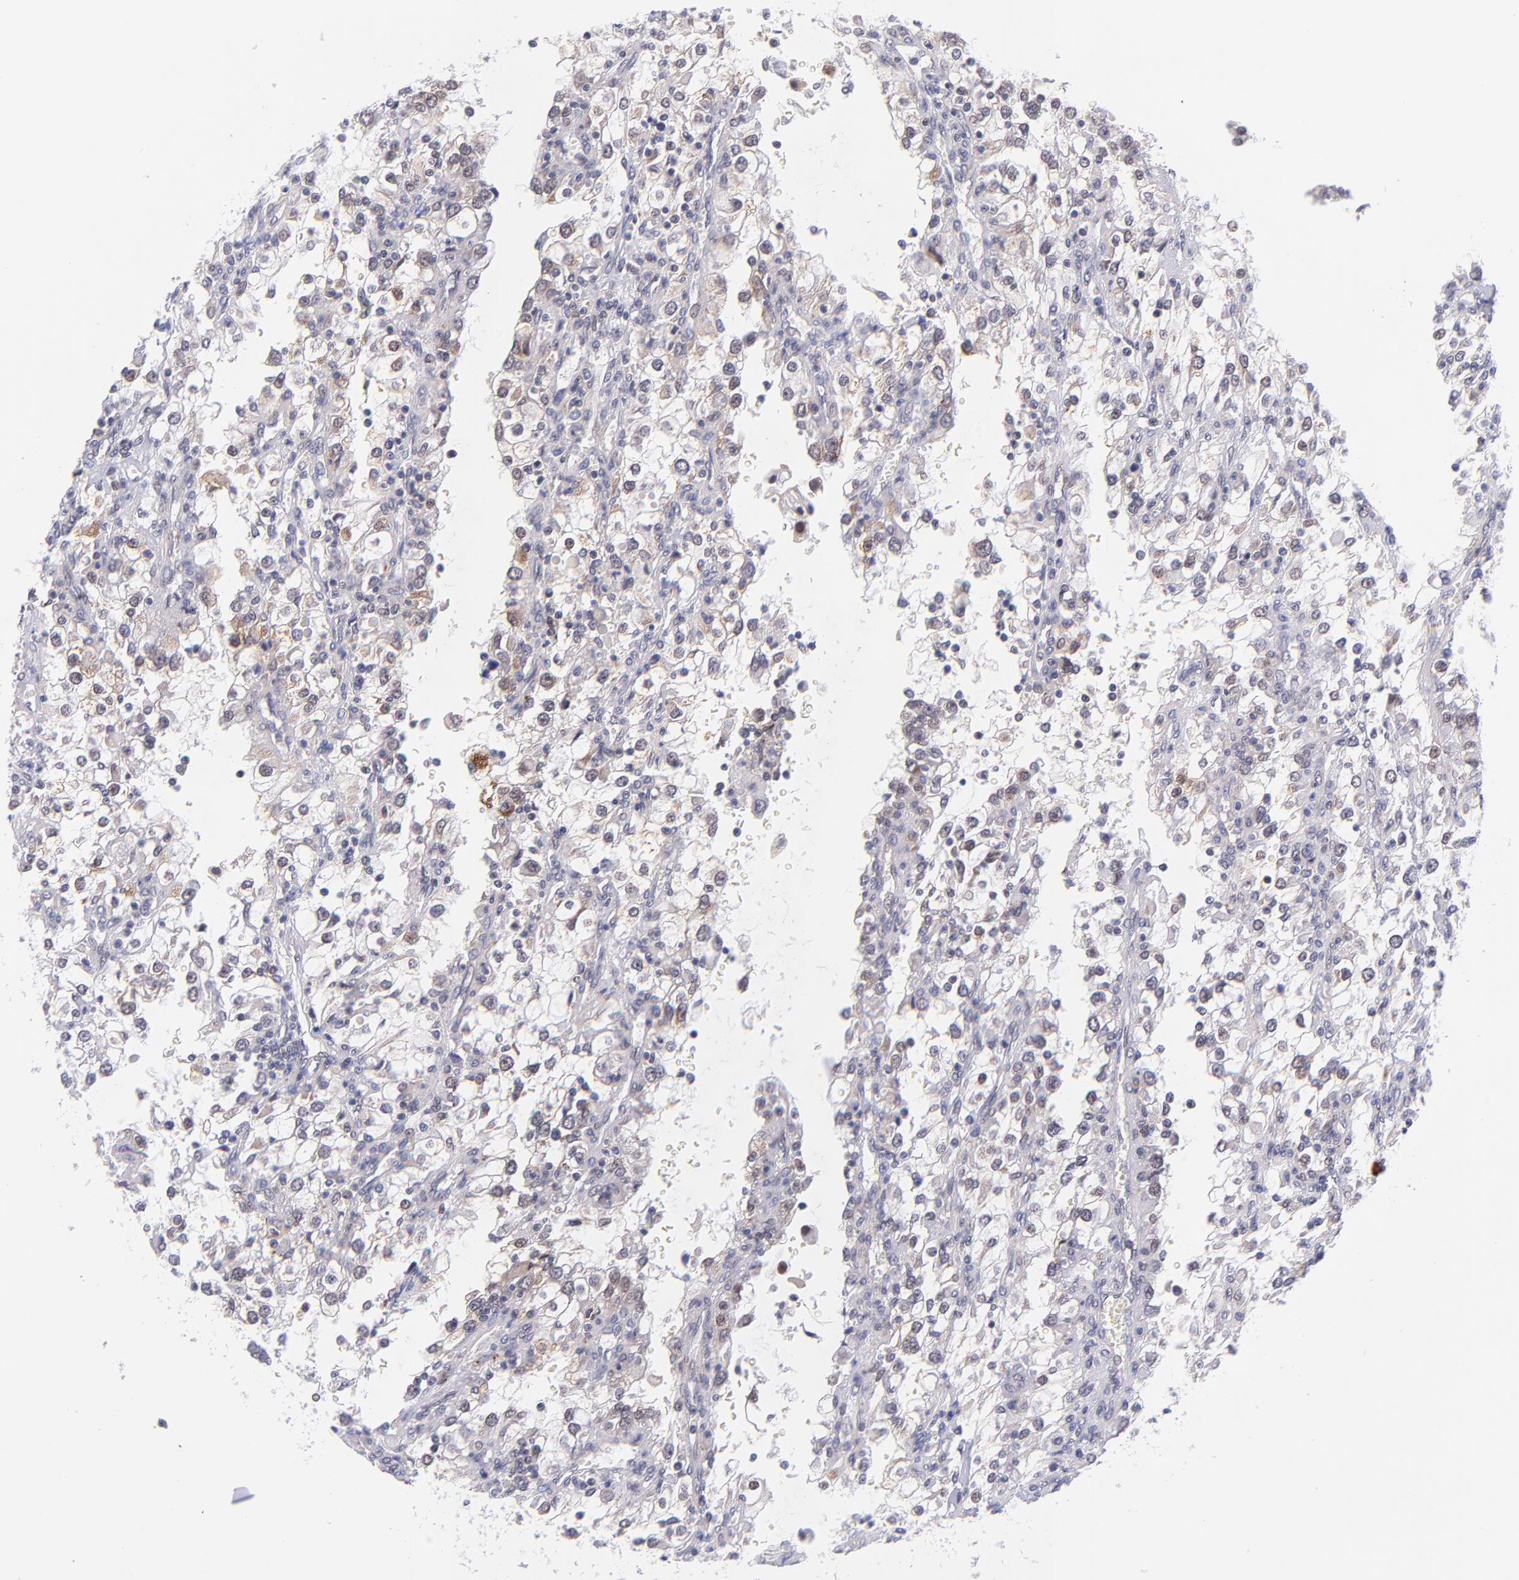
{"staining": {"intensity": "weak", "quantity": "25%-75%", "location": "nuclear"}, "tissue": "renal cancer", "cell_type": "Tumor cells", "image_type": "cancer", "snomed": [{"axis": "morphology", "description": "Adenocarcinoma, NOS"}, {"axis": "topography", "description": "Kidney"}], "caption": "Human renal cancer (adenocarcinoma) stained for a protein (brown) shows weak nuclear positive positivity in approximately 25%-75% of tumor cells.", "gene": "SOX6", "patient": {"sex": "female", "age": 52}}